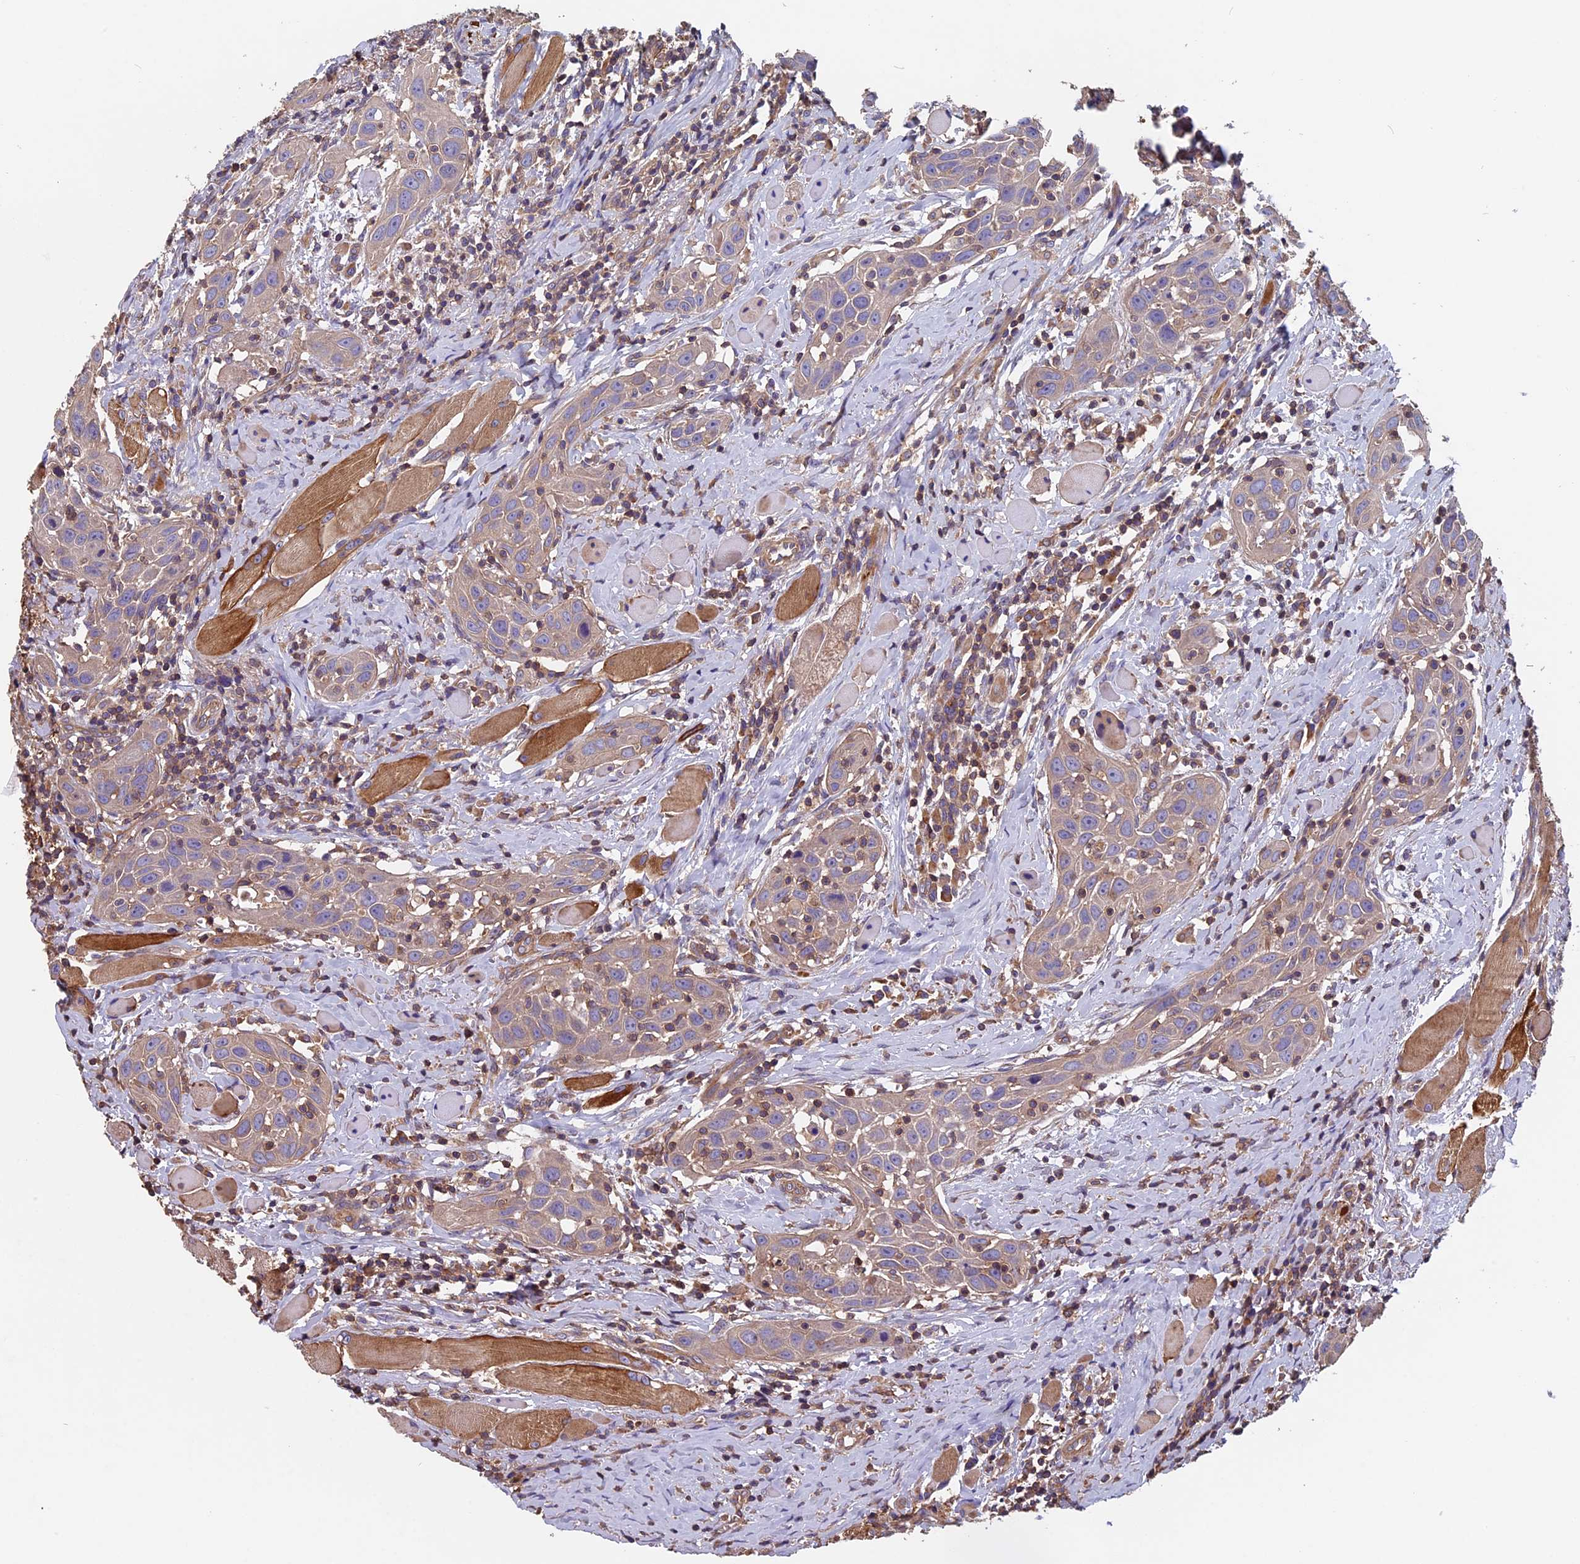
{"staining": {"intensity": "weak", "quantity": ">75%", "location": "cytoplasmic/membranous"}, "tissue": "head and neck cancer", "cell_type": "Tumor cells", "image_type": "cancer", "snomed": [{"axis": "morphology", "description": "Squamous cell carcinoma, NOS"}, {"axis": "topography", "description": "Oral tissue"}, {"axis": "topography", "description": "Head-Neck"}], "caption": "Immunohistochemistry histopathology image of head and neck squamous cell carcinoma stained for a protein (brown), which reveals low levels of weak cytoplasmic/membranous staining in approximately >75% of tumor cells.", "gene": "CCDC153", "patient": {"sex": "female", "age": 50}}